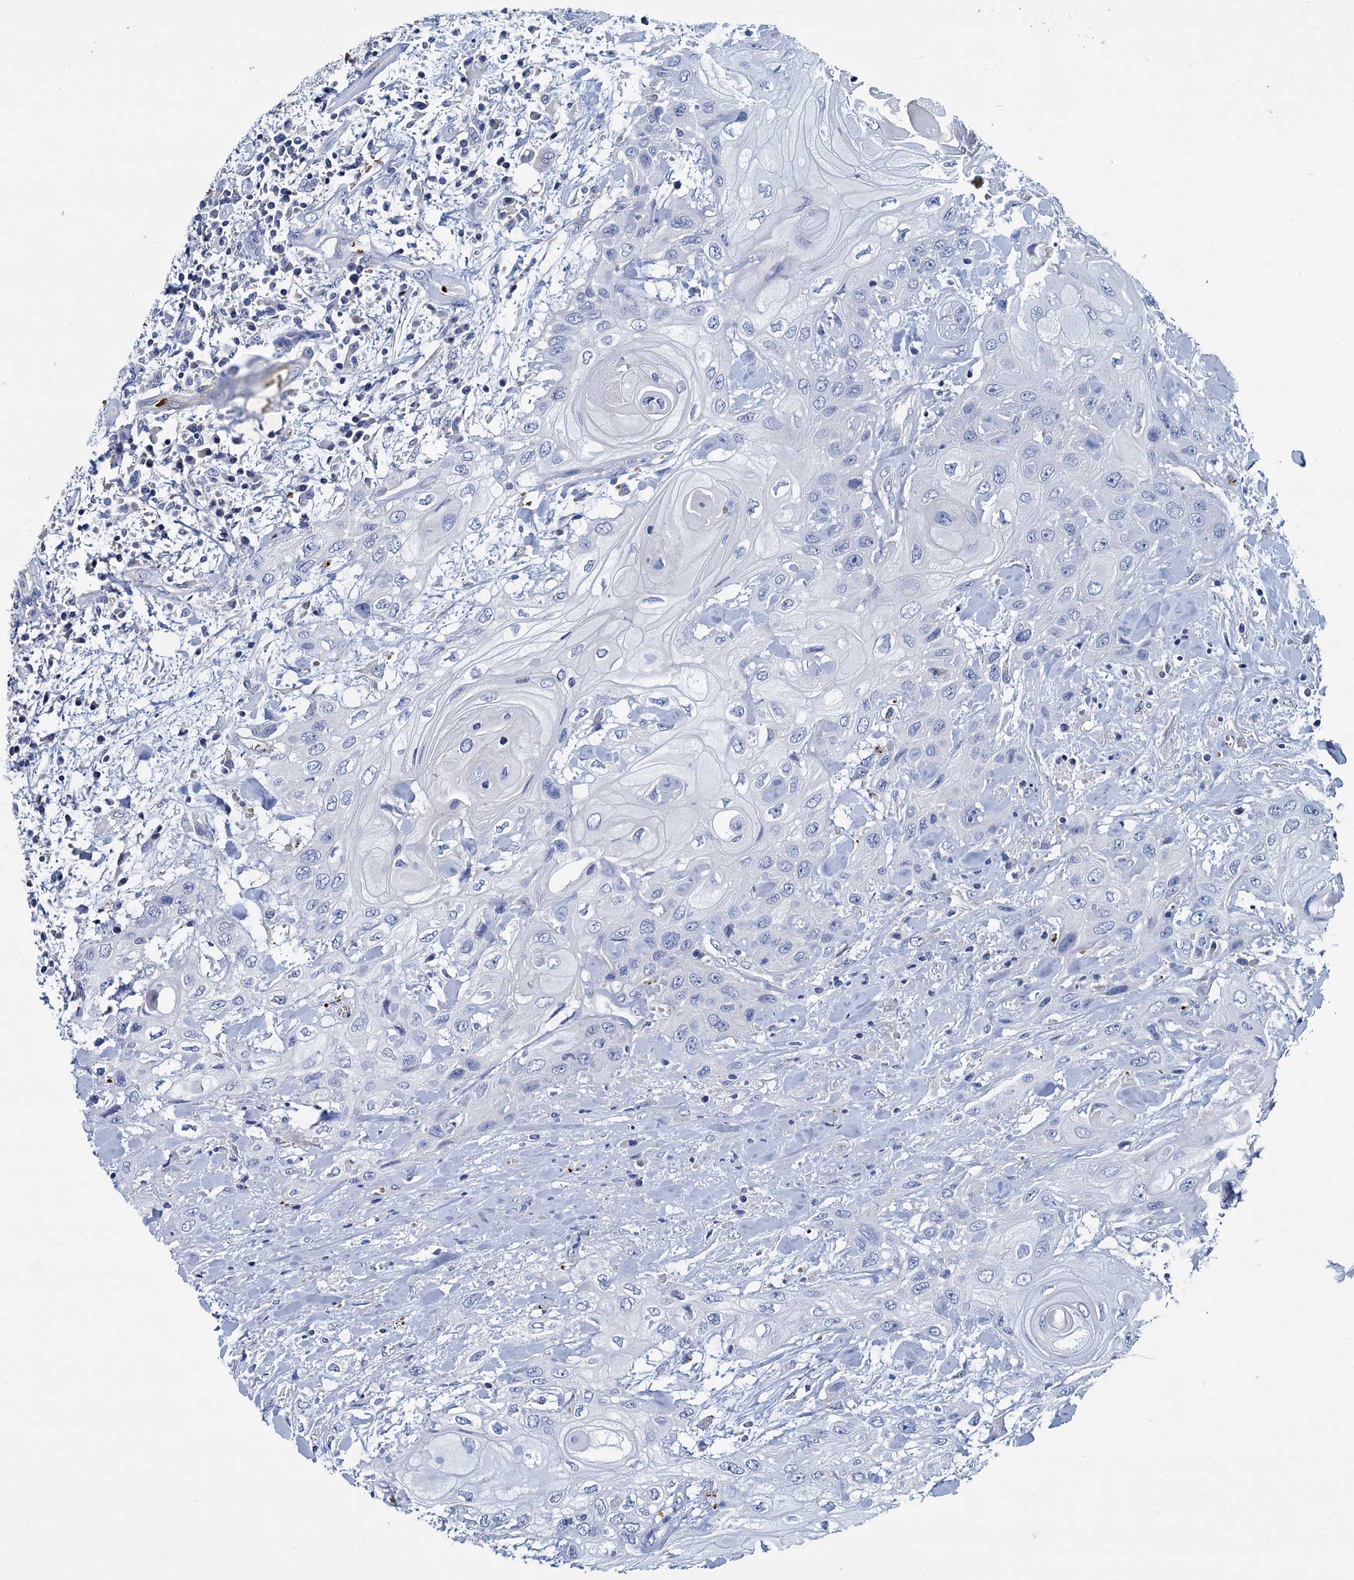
{"staining": {"intensity": "negative", "quantity": "none", "location": "none"}, "tissue": "head and neck cancer", "cell_type": "Tumor cells", "image_type": "cancer", "snomed": [{"axis": "morphology", "description": "Squamous cell carcinoma, NOS"}, {"axis": "topography", "description": "Head-Neck"}], "caption": "Tumor cells are negative for brown protein staining in head and neck cancer (squamous cell carcinoma). (DAB immunohistochemistry (IHC) visualized using brightfield microscopy, high magnification).", "gene": "ATG2A", "patient": {"sex": "female", "age": 43}}